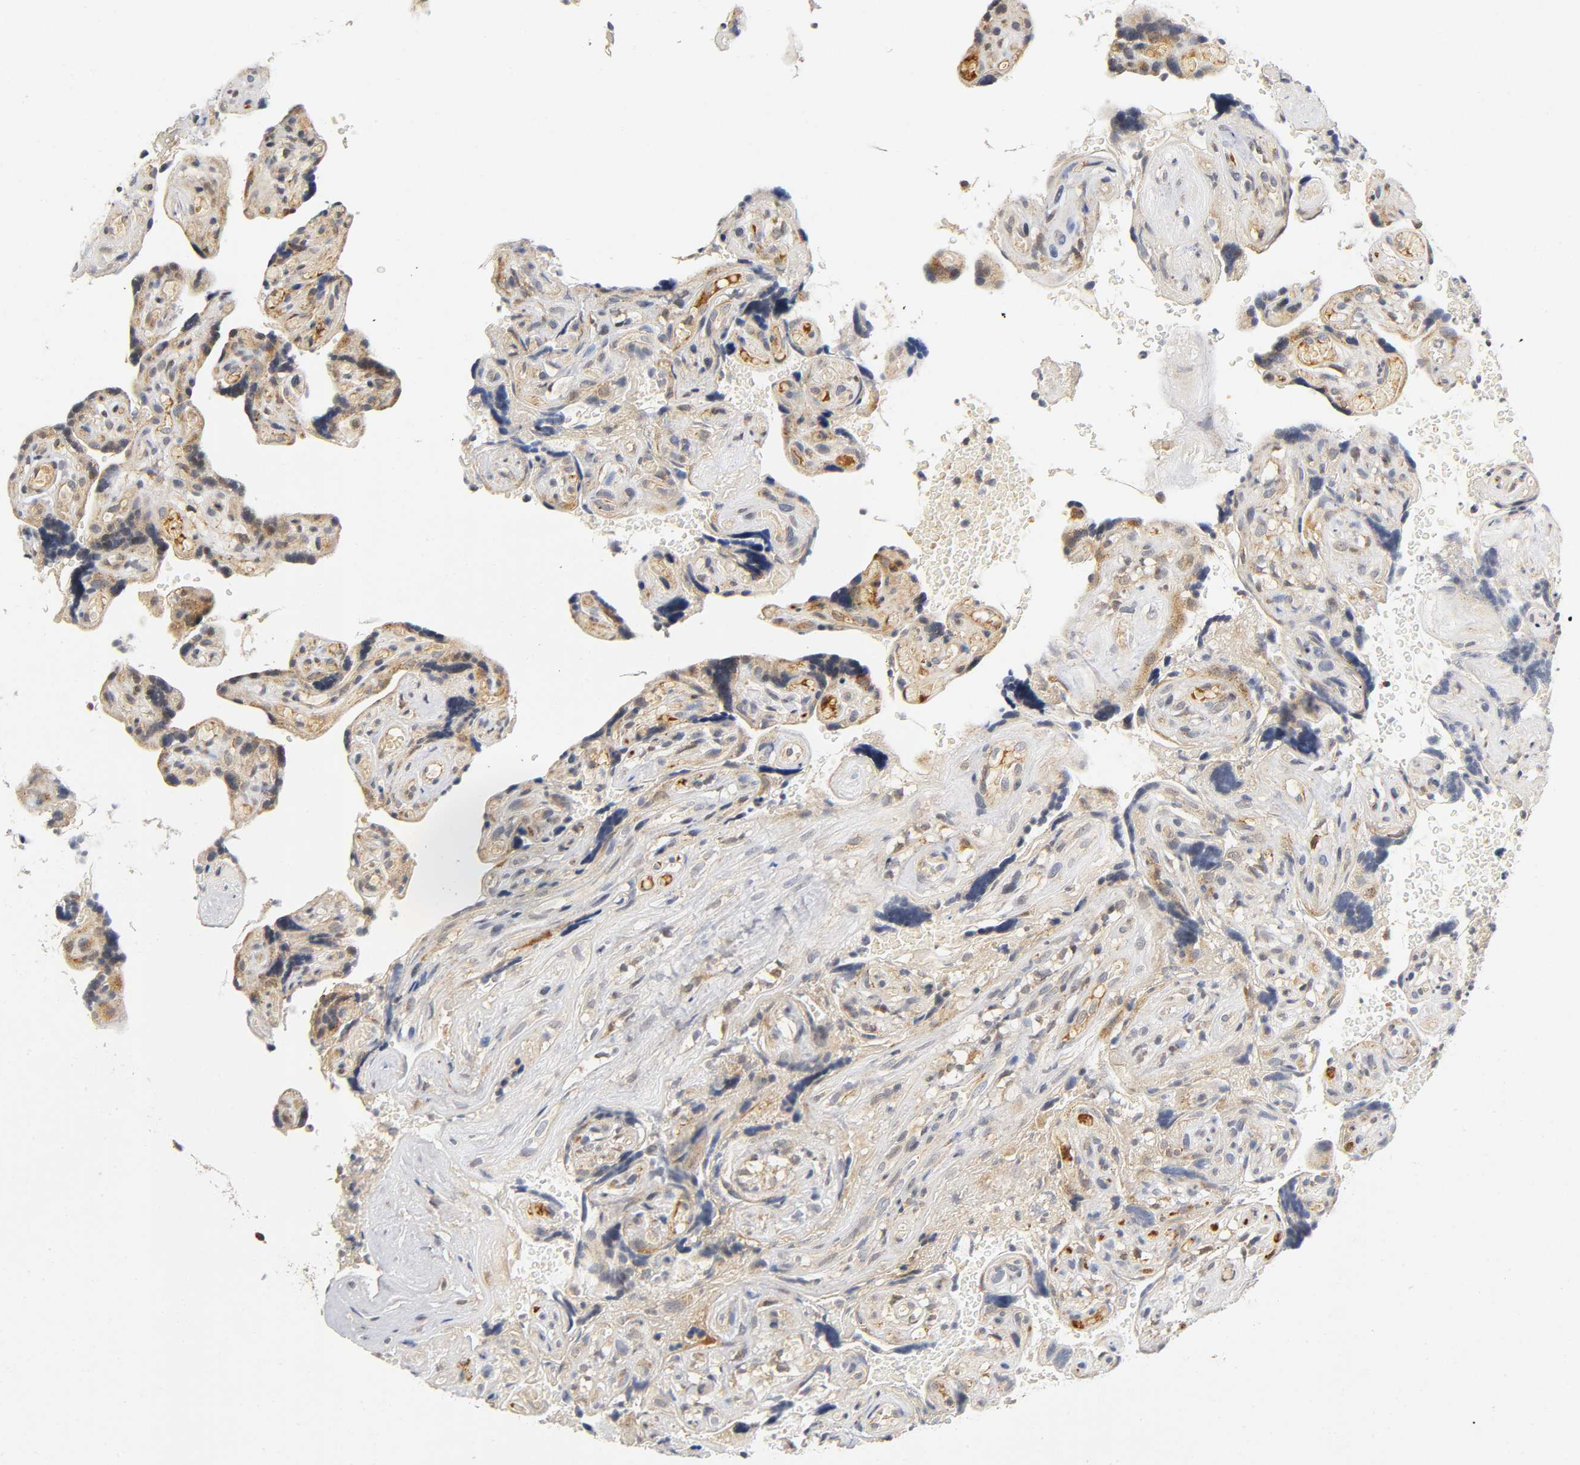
{"staining": {"intensity": "moderate", "quantity": "25%-75%", "location": "cytoplasmic/membranous,nuclear"}, "tissue": "placenta", "cell_type": "Decidual cells", "image_type": "normal", "snomed": [{"axis": "morphology", "description": "Normal tissue, NOS"}, {"axis": "topography", "description": "Placenta"}], "caption": "Decidual cells display medium levels of moderate cytoplasmic/membranous,nuclear expression in about 25%-75% of cells in benign placenta.", "gene": "NRP1", "patient": {"sex": "female", "age": 30}}